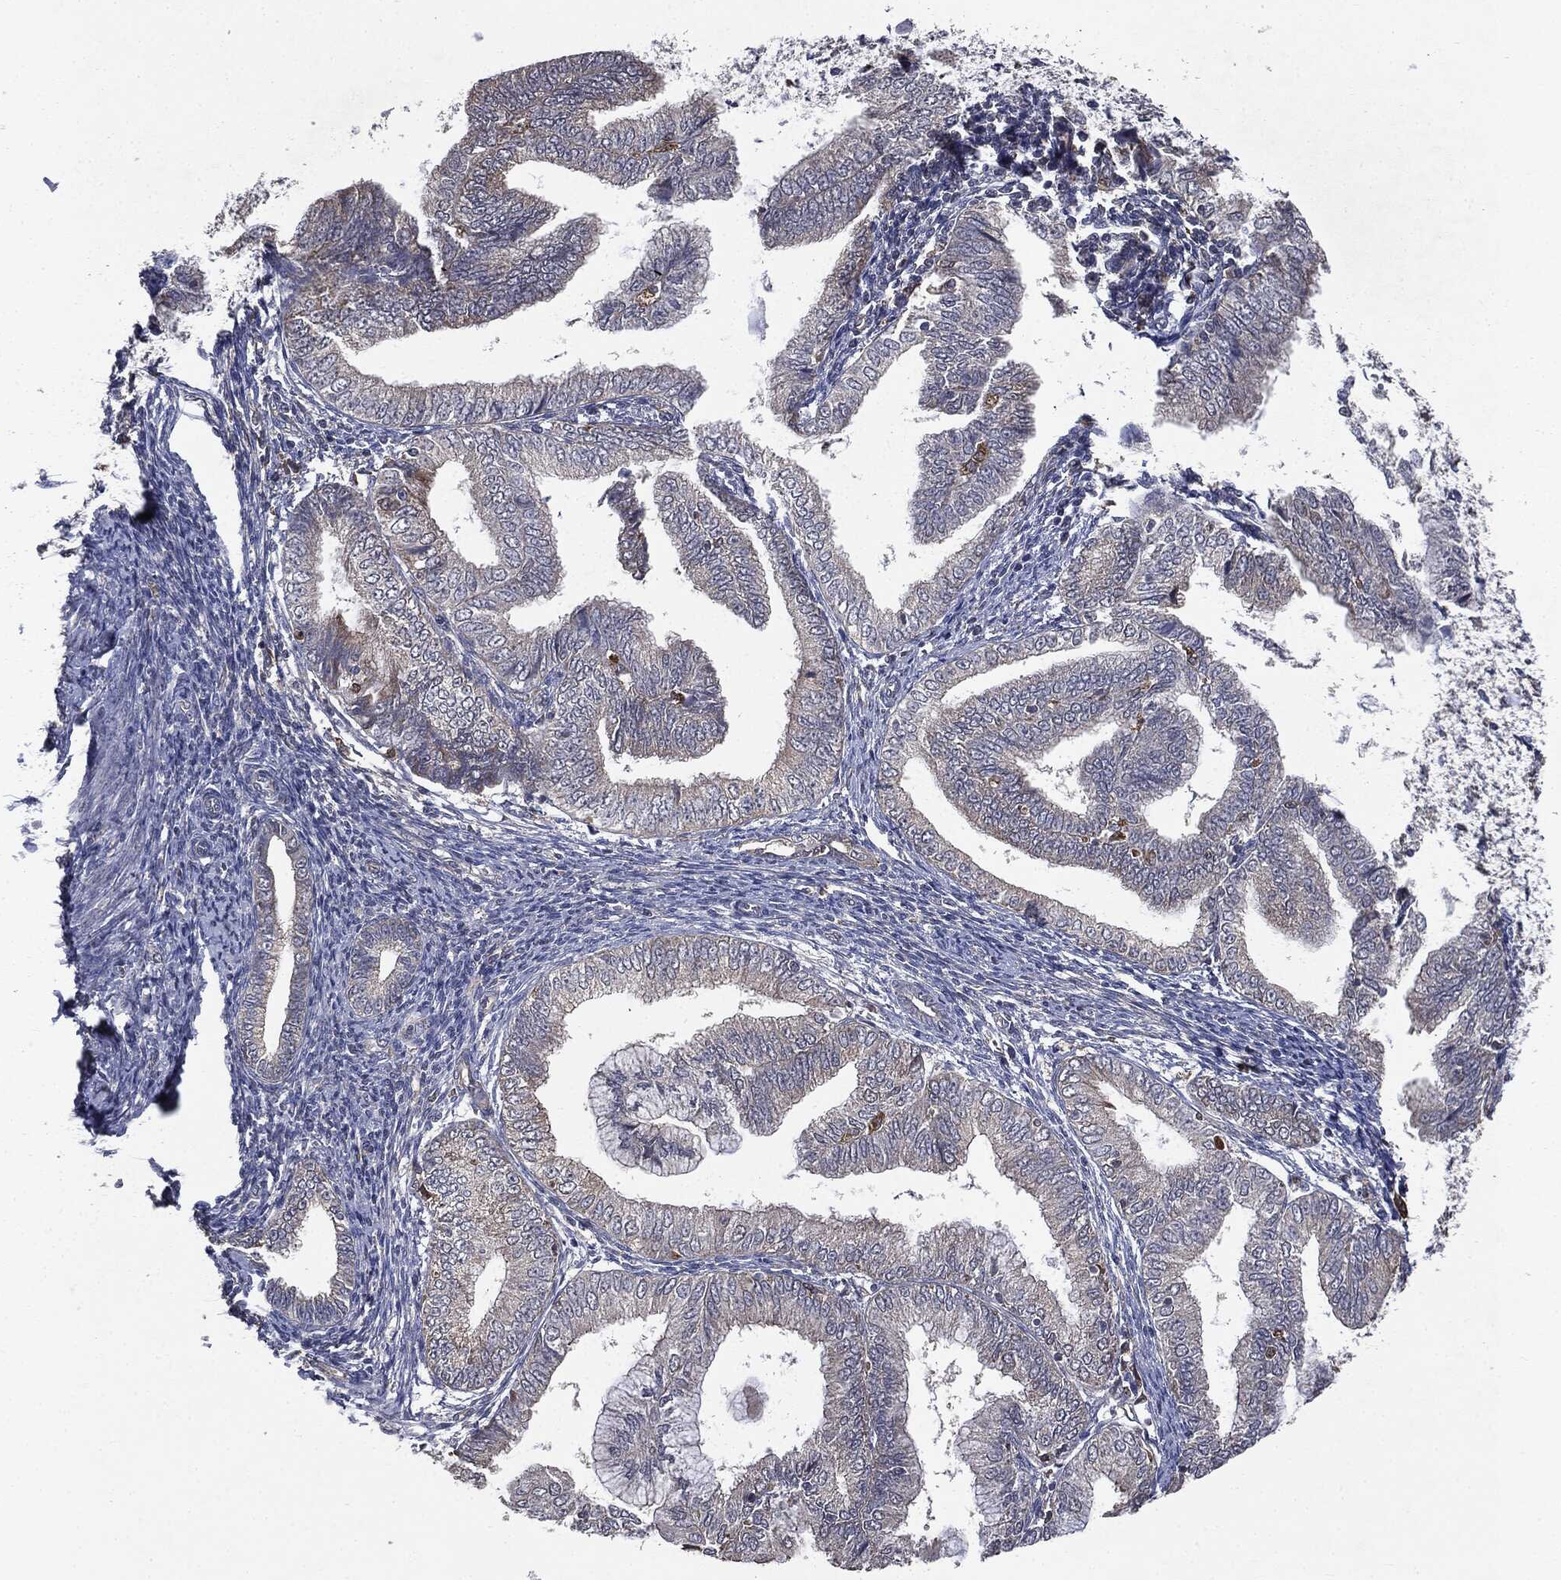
{"staining": {"intensity": "negative", "quantity": "none", "location": "none"}, "tissue": "endometrial cancer", "cell_type": "Tumor cells", "image_type": "cancer", "snomed": [{"axis": "morphology", "description": "Adenocarcinoma, NOS"}, {"axis": "topography", "description": "Endometrium"}], "caption": "This is an IHC micrograph of endometrial adenocarcinoma. There is no positivity in tumor cells.", "gene": "PLOD3", "patient": {"sex": "female", "age": 56}}